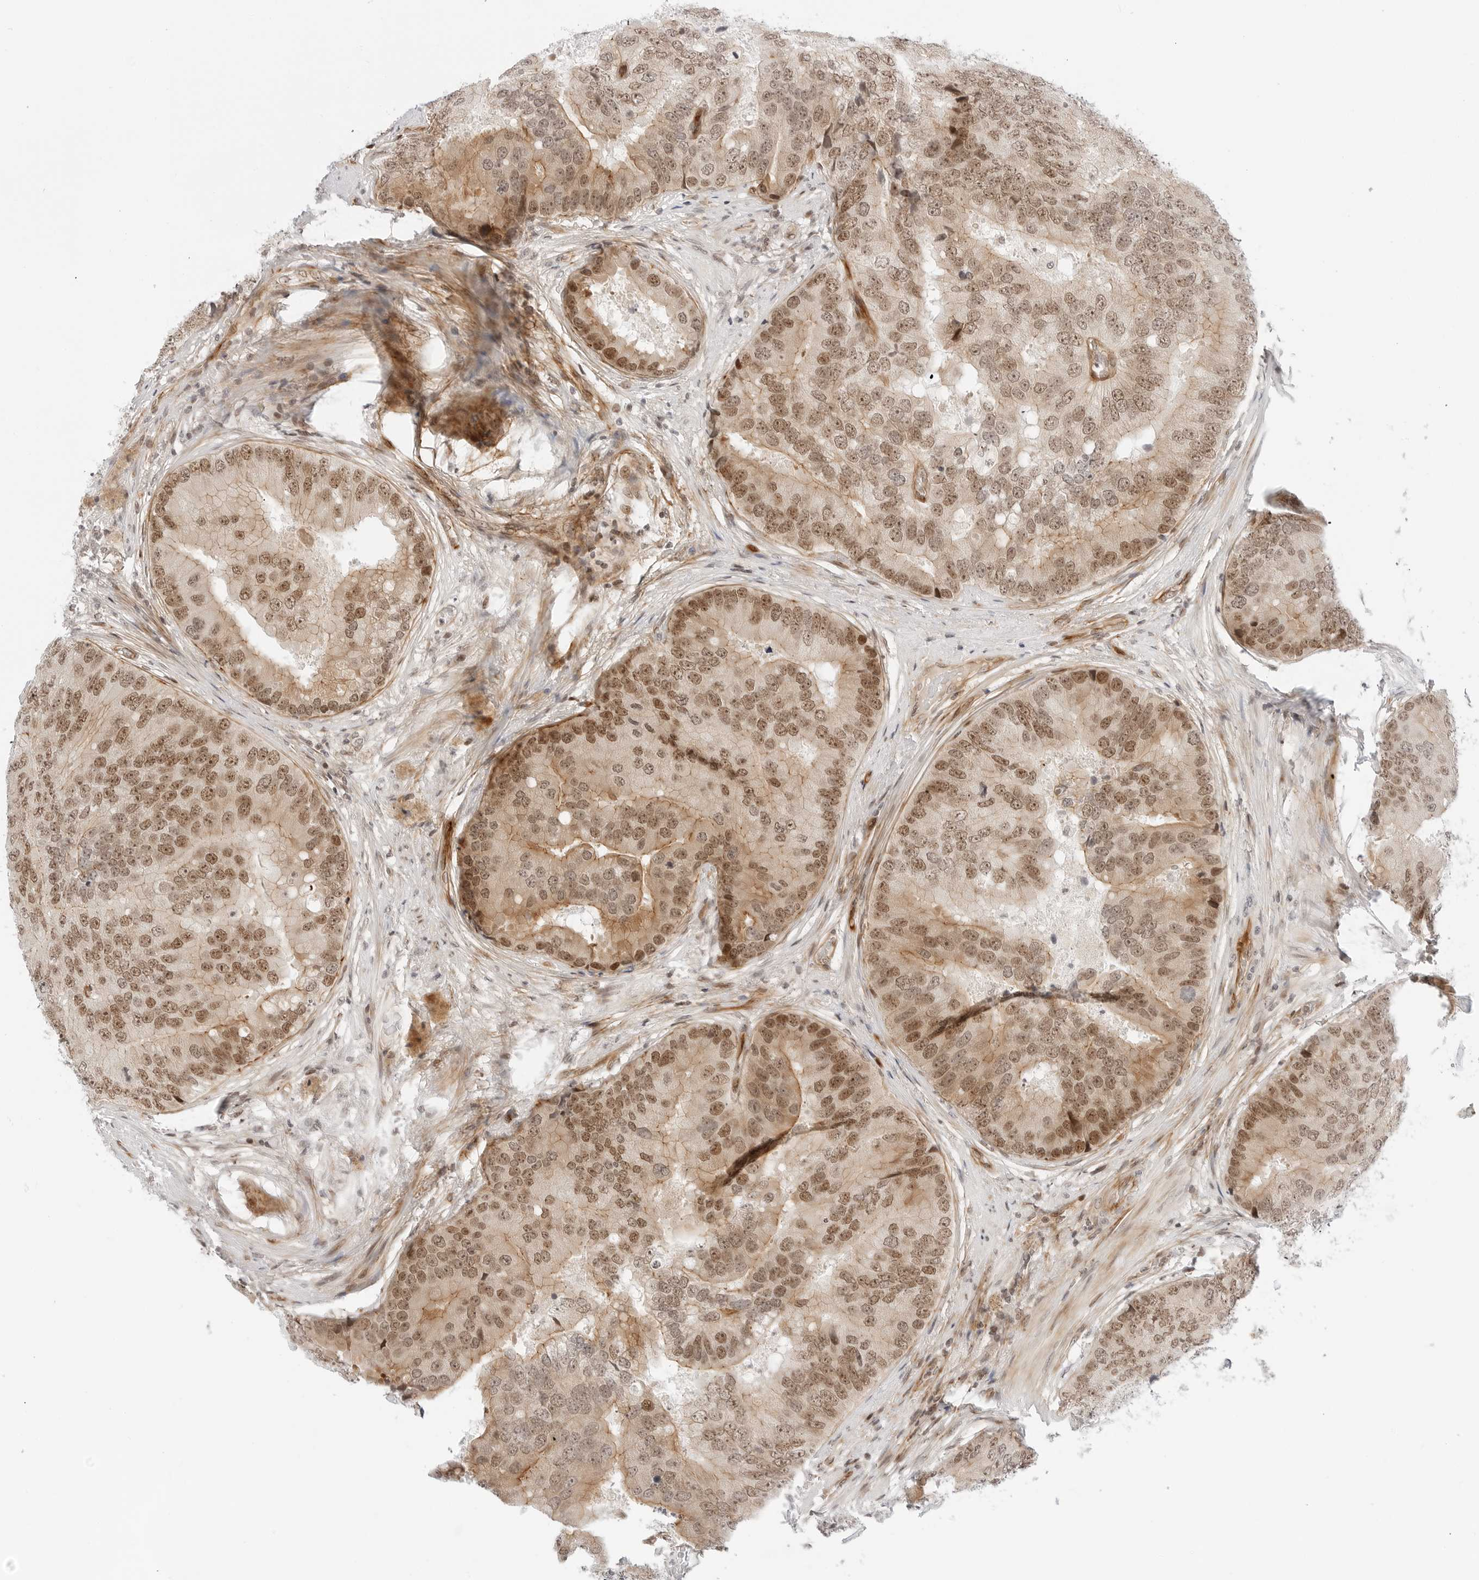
{"staining": {"intensity": "moderate", "quantity": ">75%", "location": "nuclear"}, "tissue": "prostate cancer", "cell_type": "Tumor cells", "image_type": "cancer", "snomed": [{"axis": "morphology", "description": "Adenocarcinoma, High grade"}, {"axis": "topography", "description": "Prostate"}], "caption": "Human prostate cancer stained for a protein (brown) displays moderate nuclear positive staining in approximately >75% of tumor cells.", "gene": "ZNF613", "patient": {"sex": "male", "age": 70}}